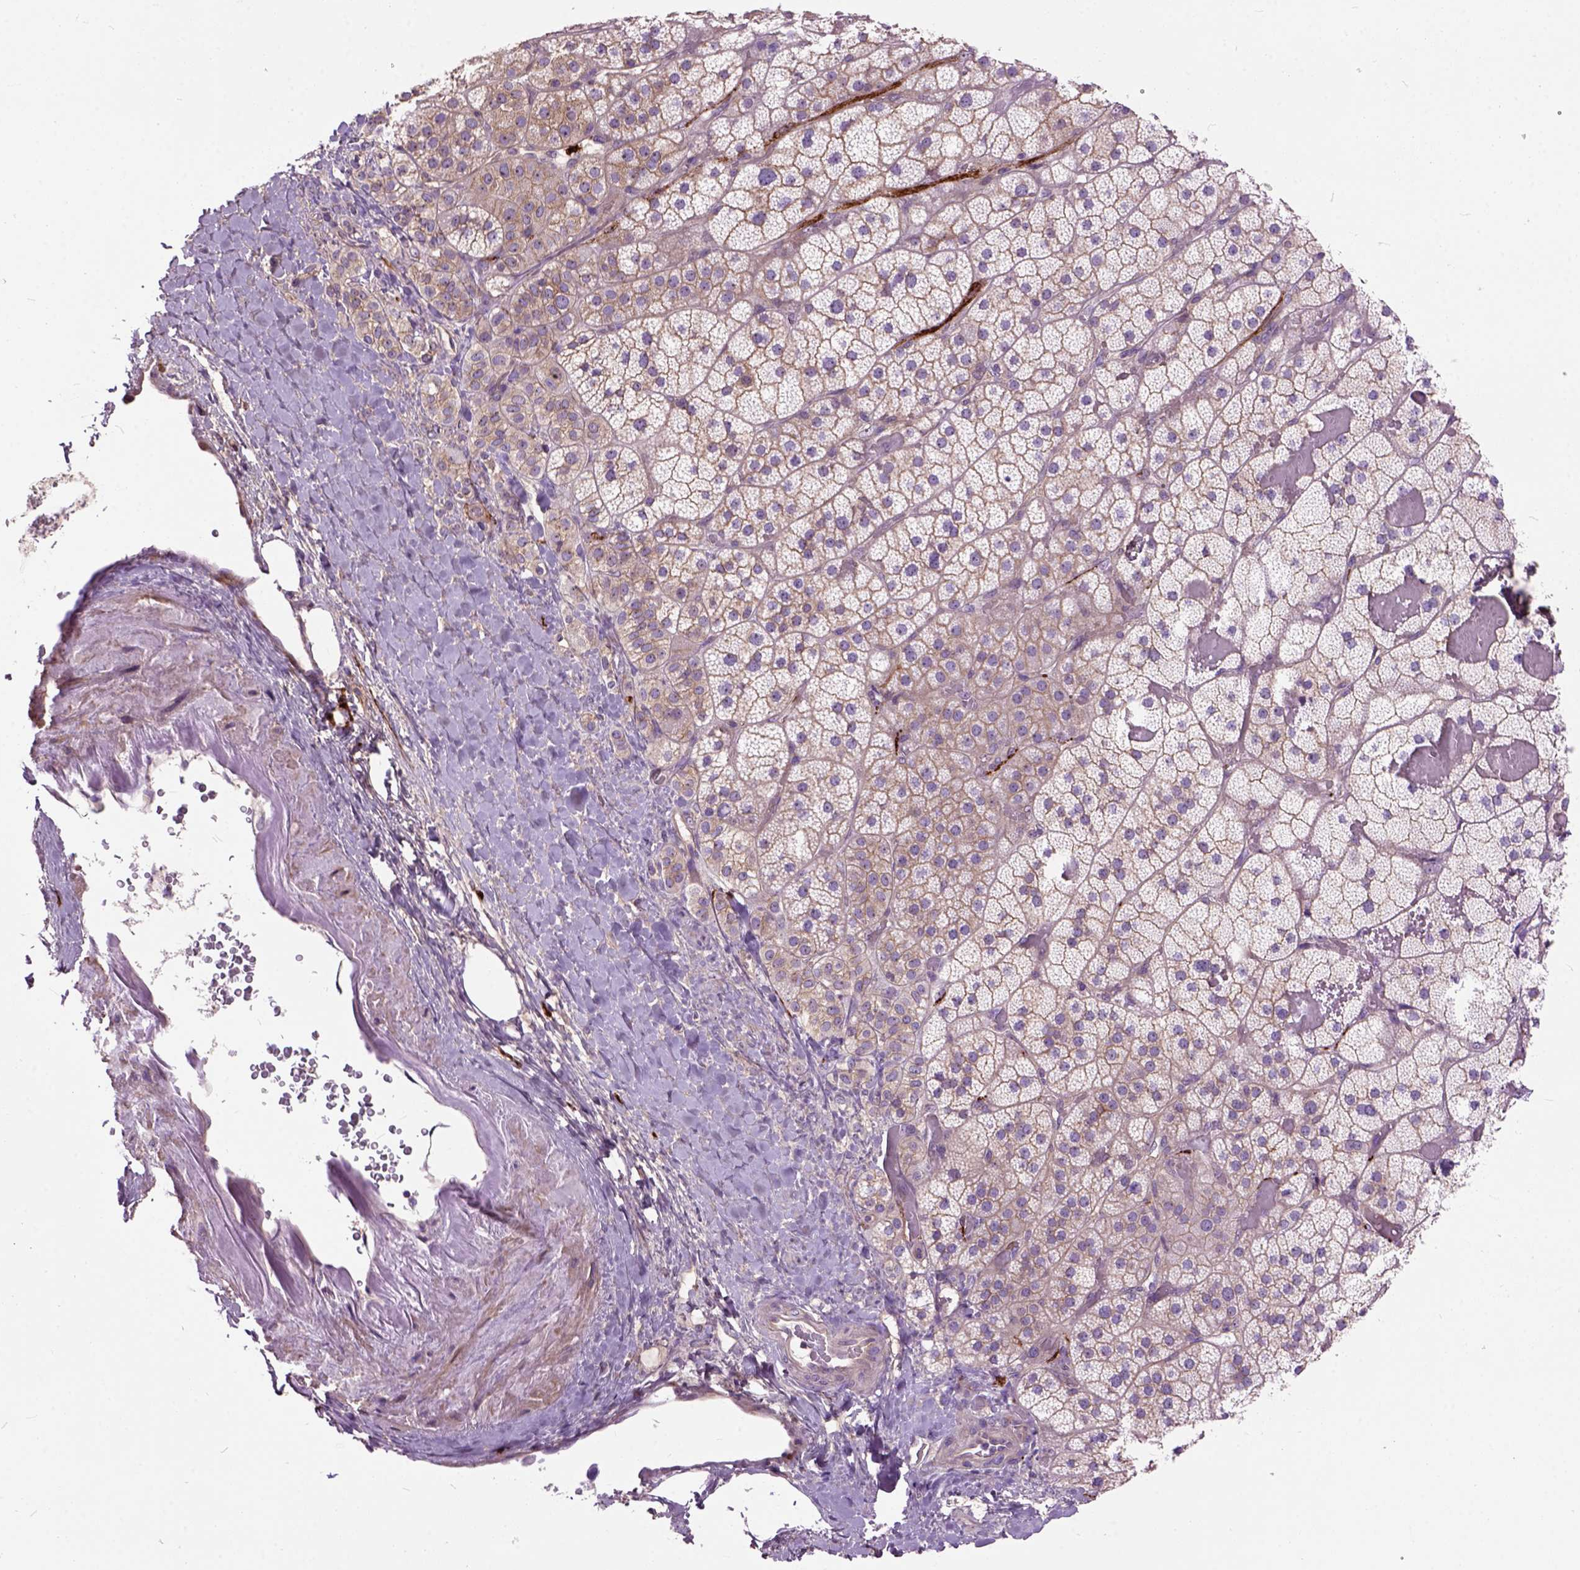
{"staining": {"intensity": "moderate", "quantity": "25%-75%", "location": "cytoplasmic/membranous"}, "tissue": "adrenal gland", "cell_type": "Glandular cells", "image_type": "normal", "snomed": [{"axis": "morphology", "description": "Normal tissue, NOS"}, {"axis": "topography", "description": "Adrenal gland"}], "caption": "IHC (DAB (3,3'-diaminobenzidine)) staining of unremarkable human adrenal gland demonstrates moderate cytoplasmic/membranous protein positivity in about 25%-75% of glandular cells. The staining was performed using DAB to visualize the protein expression in brown, while the nuclei were stained in blue with hematoxylin (Magnification: 20x).", "gene": "MAPT", "patient": {"sex": "male", "age": 57}}